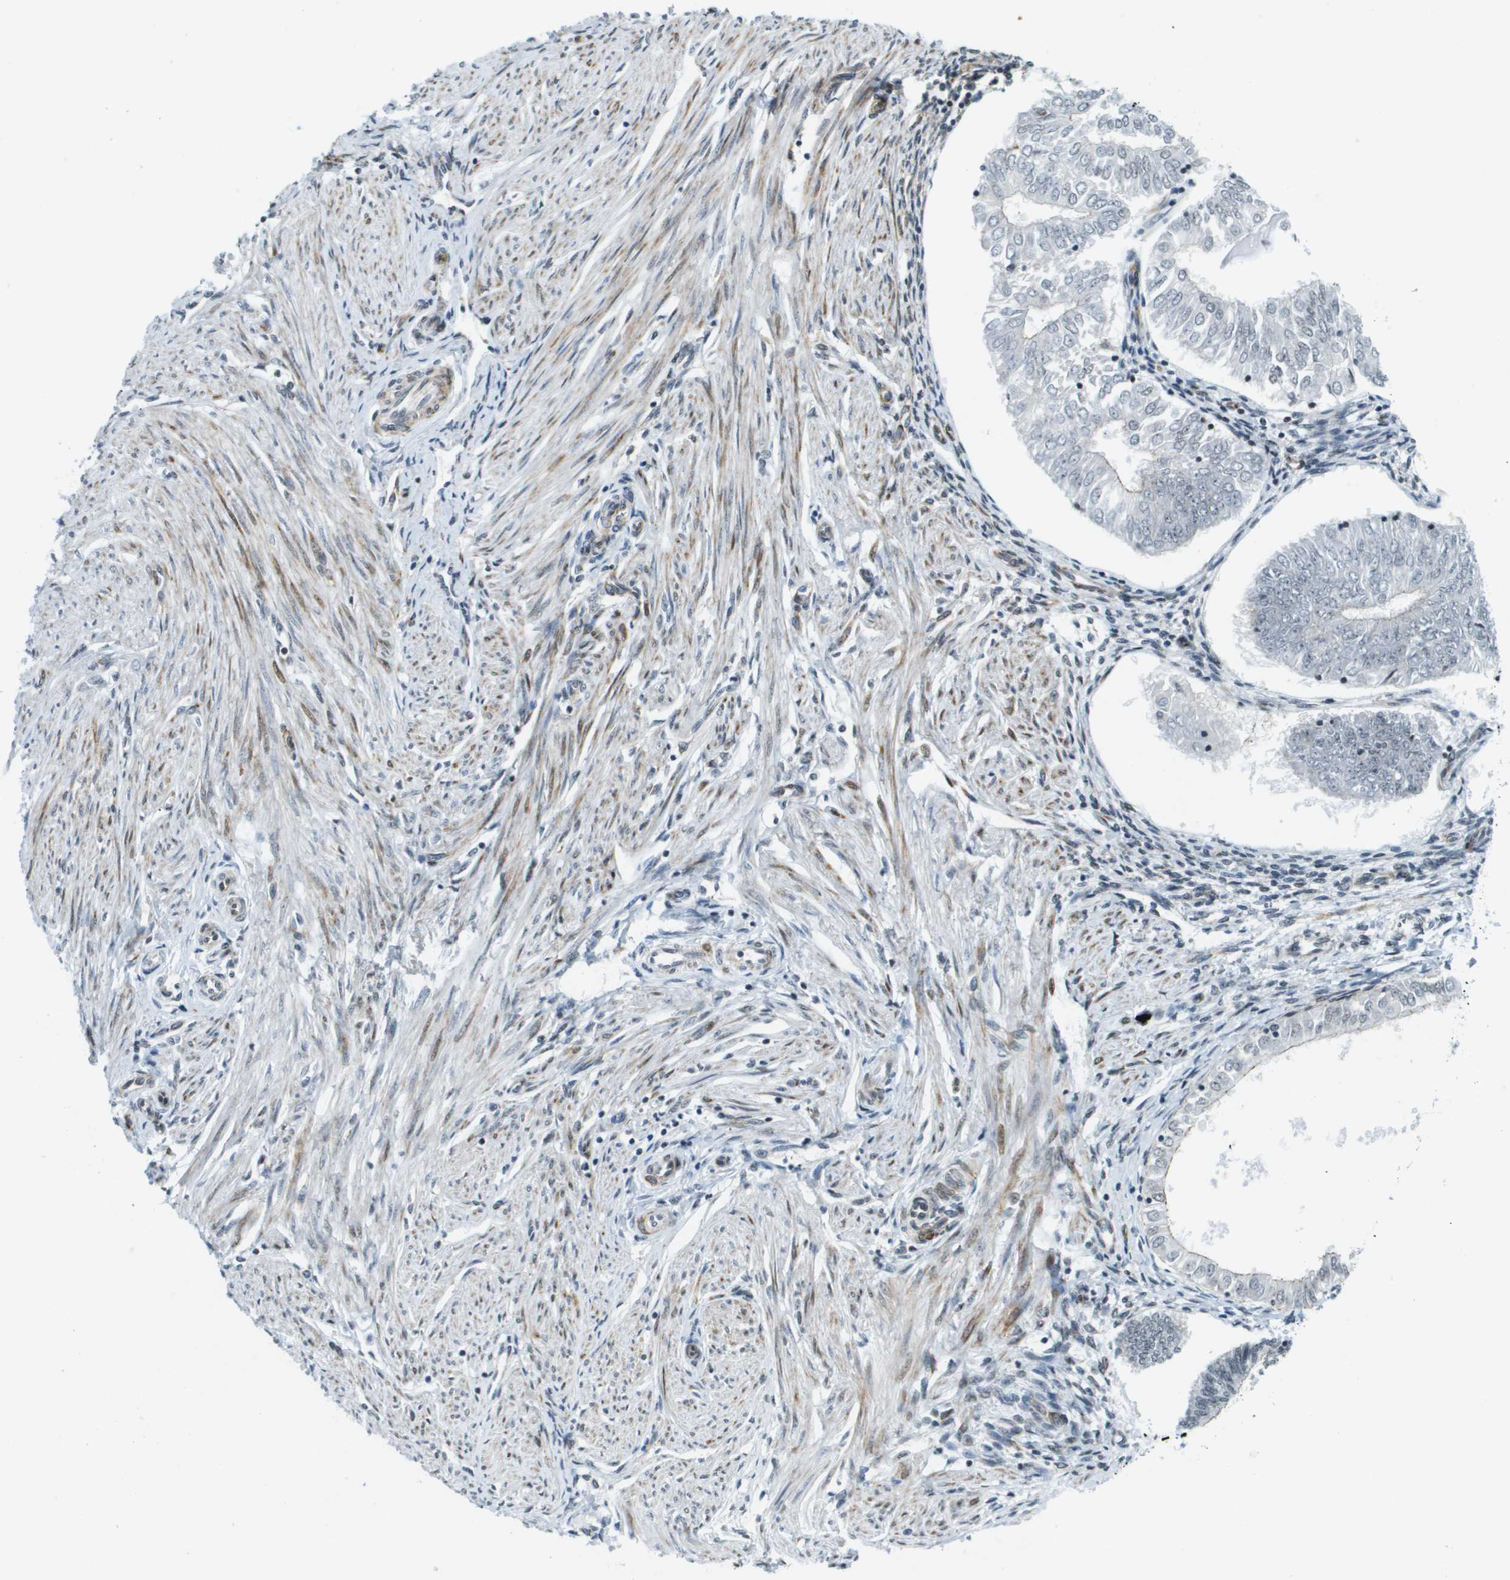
{"staining": {"intensity": "negative", "quantity": "none", "location": "none"}, "tissue": "endometrial cancer", "cell_type": "Tumor cells", "image_type": "cancer", "snomed": [{"axis": "morphology", "description": "Adenocarcinoma, NOS"}, {"axis": "topography", "description": "Endometrium"}], "caption": "Immunohistochemical staining of endometrial cancer (adenocarcinoma) displays no significant staining in tumor cells. Brightfield microscopy of immunohistochemistry stained with DAB (brown) and hematoxylin (blue), captured at high magnification.", "gene": "UVRAG", "patient": {"sex": "female", "age": 53}}